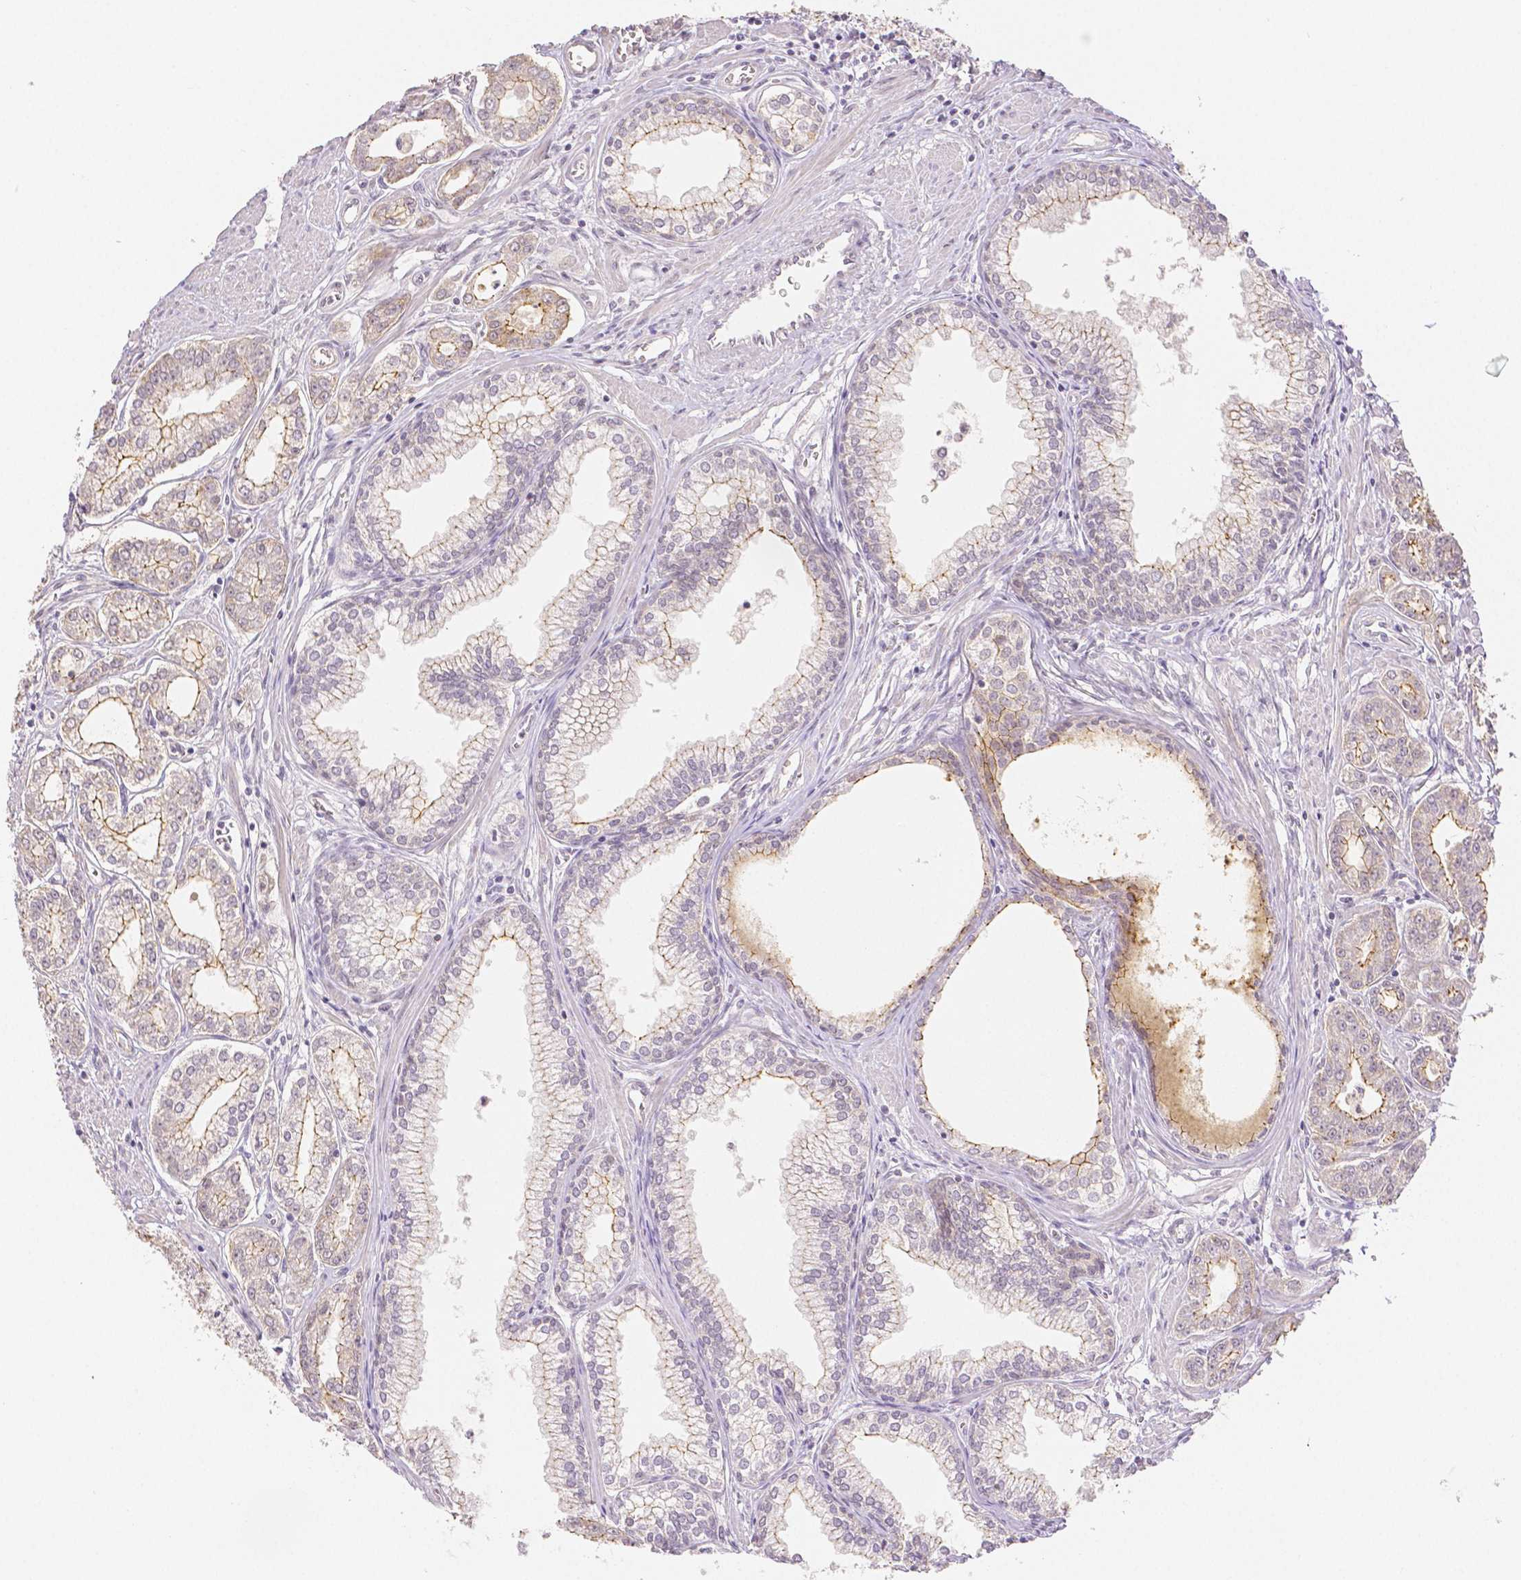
{"staining": {"intensity": "weak", "quantity": "25%-75%", "location": "cytoplasmic/membranous"}, "tissue": "prostate cancer", "cell_type": "Tumor cells", "image_type": "cancer", "snomed": [{"axis": "morphology", "description": "Adenocarcinoma, NOS"}, {"axis": "topography", "description": "Prostate"}], "caption": "Tumor cells demonstrate low levels of weak cytoplasmic/membranous positivity in about 25%-75% of cells in human prostate cancer.", "gene": "OCLN", "patient": {"sex": "male", "age": 71}}